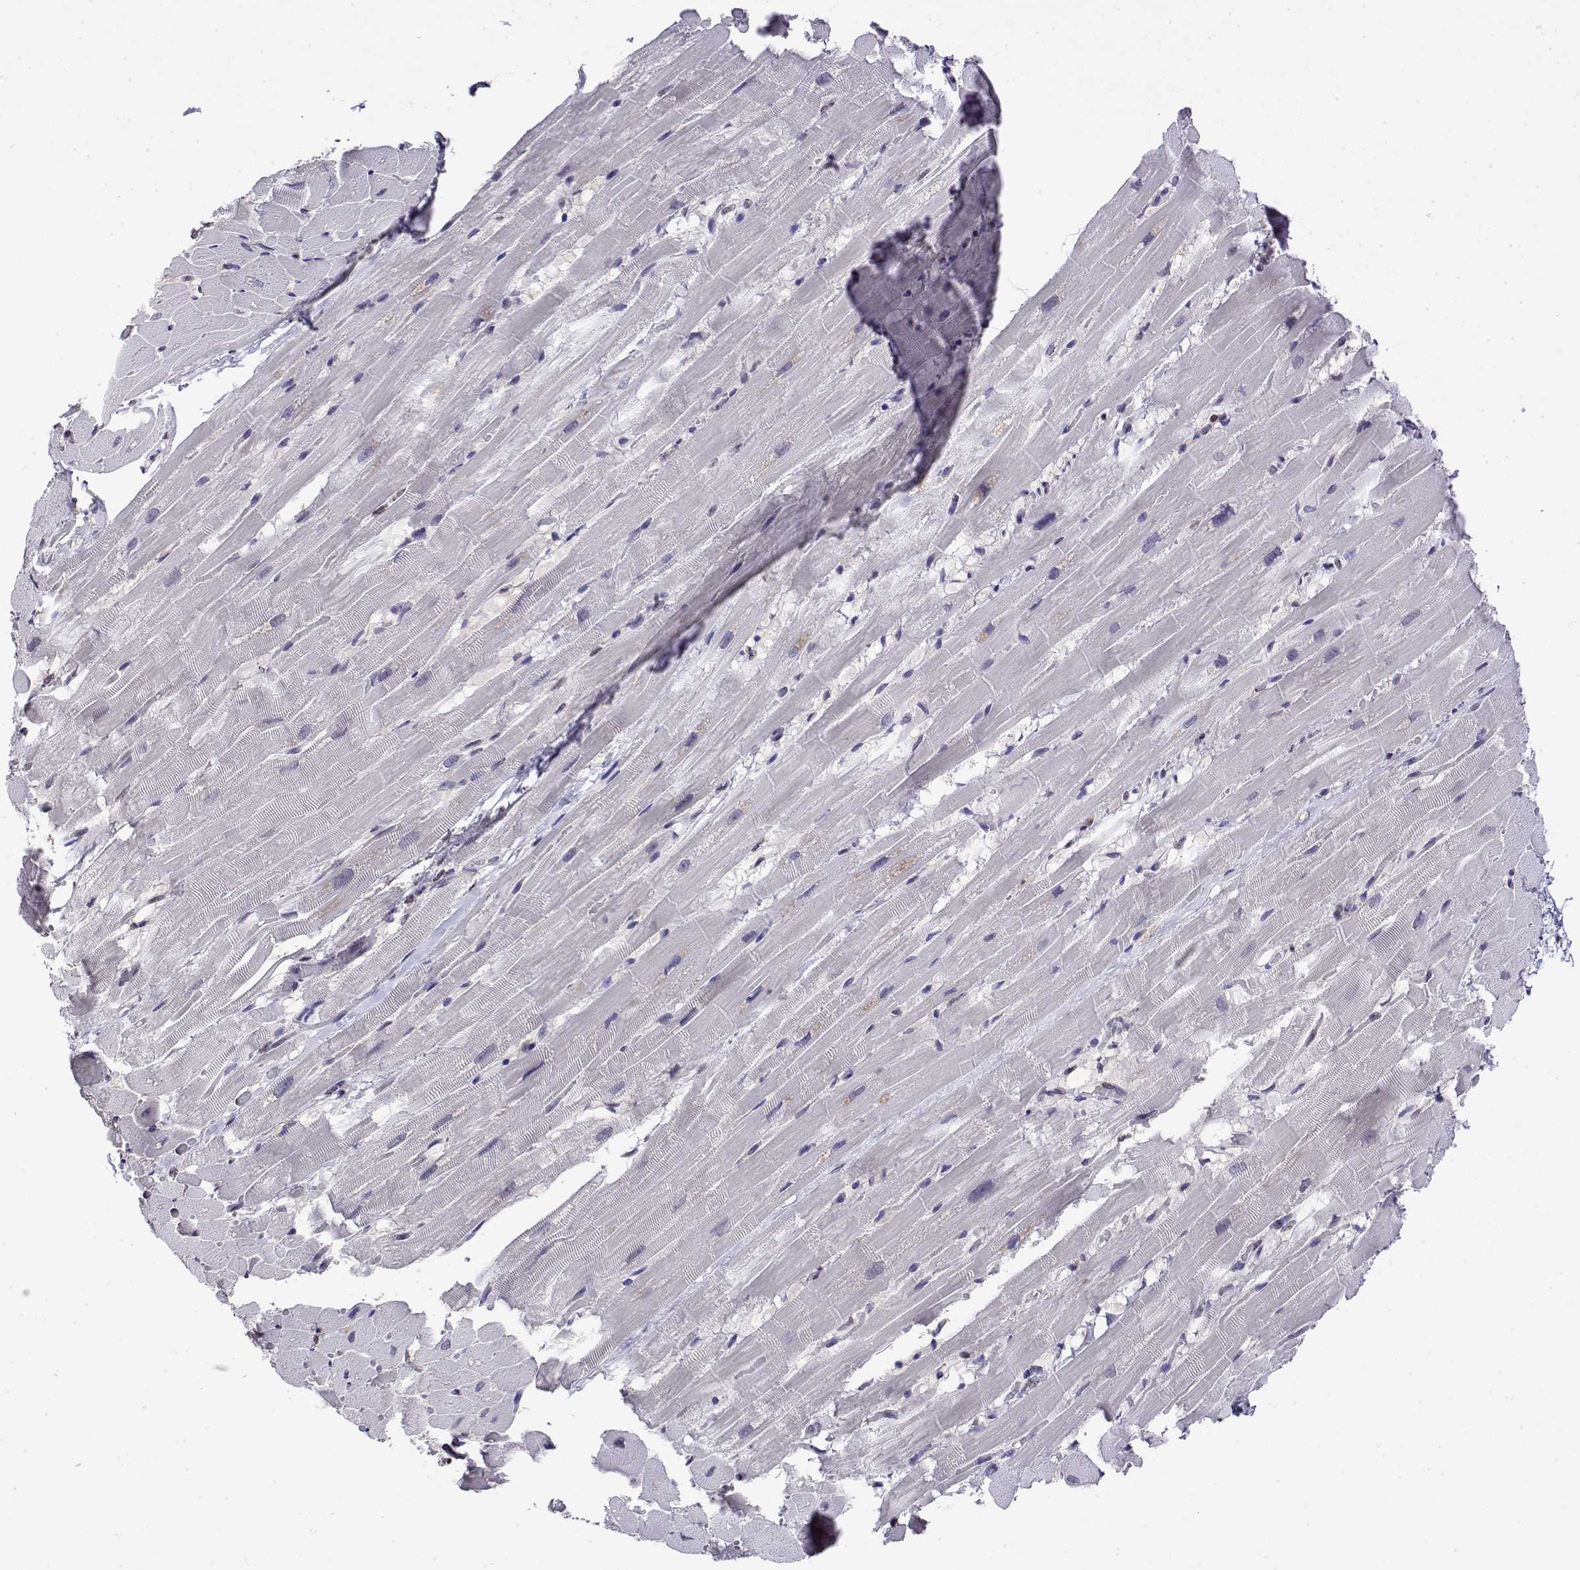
{"staining": {"intensity": "moderate", "quantity": "<25%", "location": "nuclear"}, "tissue": "heart muscle", "cell_type": "Cardiomyocytes", "image_type": "normal", "snomed": [{"axis": "morphology", "description": "Normal tissue, NOS"}, {"axis": "topography", "description": "Heart"}], "caption": "Heart muscle stained with DAB immunohistochemistry (IHC) exhibits low levels of moderate nuclear positivity in approximately <25% of cardiomyocytes.", "gene": "POLDIP3", "patient": {"sex": "male", "age": 37}}